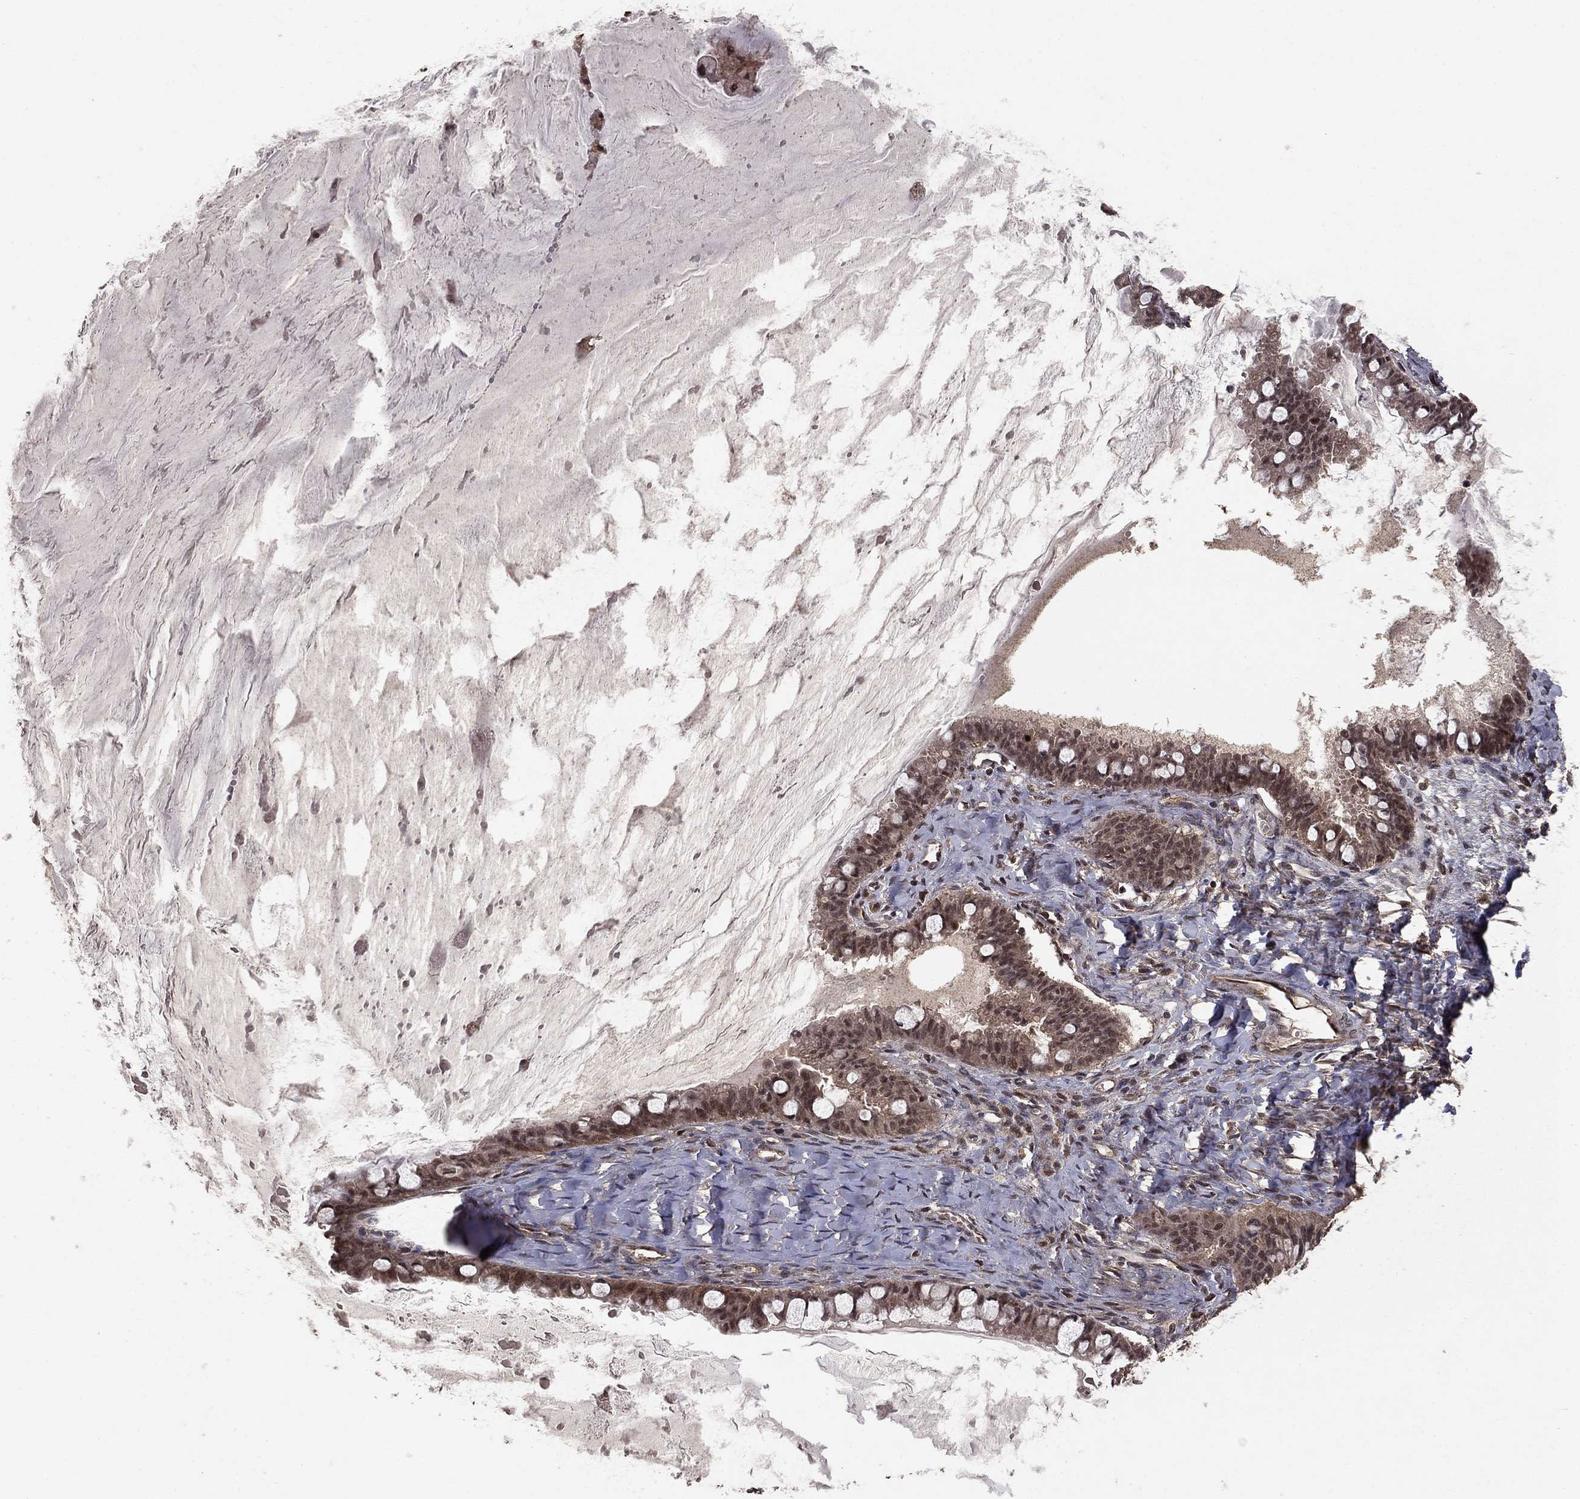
{"staining": {"intensity": "moderate", "quantity": ">75%", "location": "cytoplasmic/membranous"}, "tissue": "ovarian cancer", "cell_type": "Tumor cells", "image_type": "cancer", "snomed": [{"axis": "morphology", "description": "Cystadenocarcinoma, mucinous, NOS"}, {"axis": "topography", "description": "Ovary"}], "caption": "Brown immunohistochemical staining in ovarian mucinous cystadenocarcinoma displays moderate cytoplasmic/membranous expression in approximately >75% of tumor cells.", "gene": "PRDM1", "patient": {"sex": "female", "age": 63}}